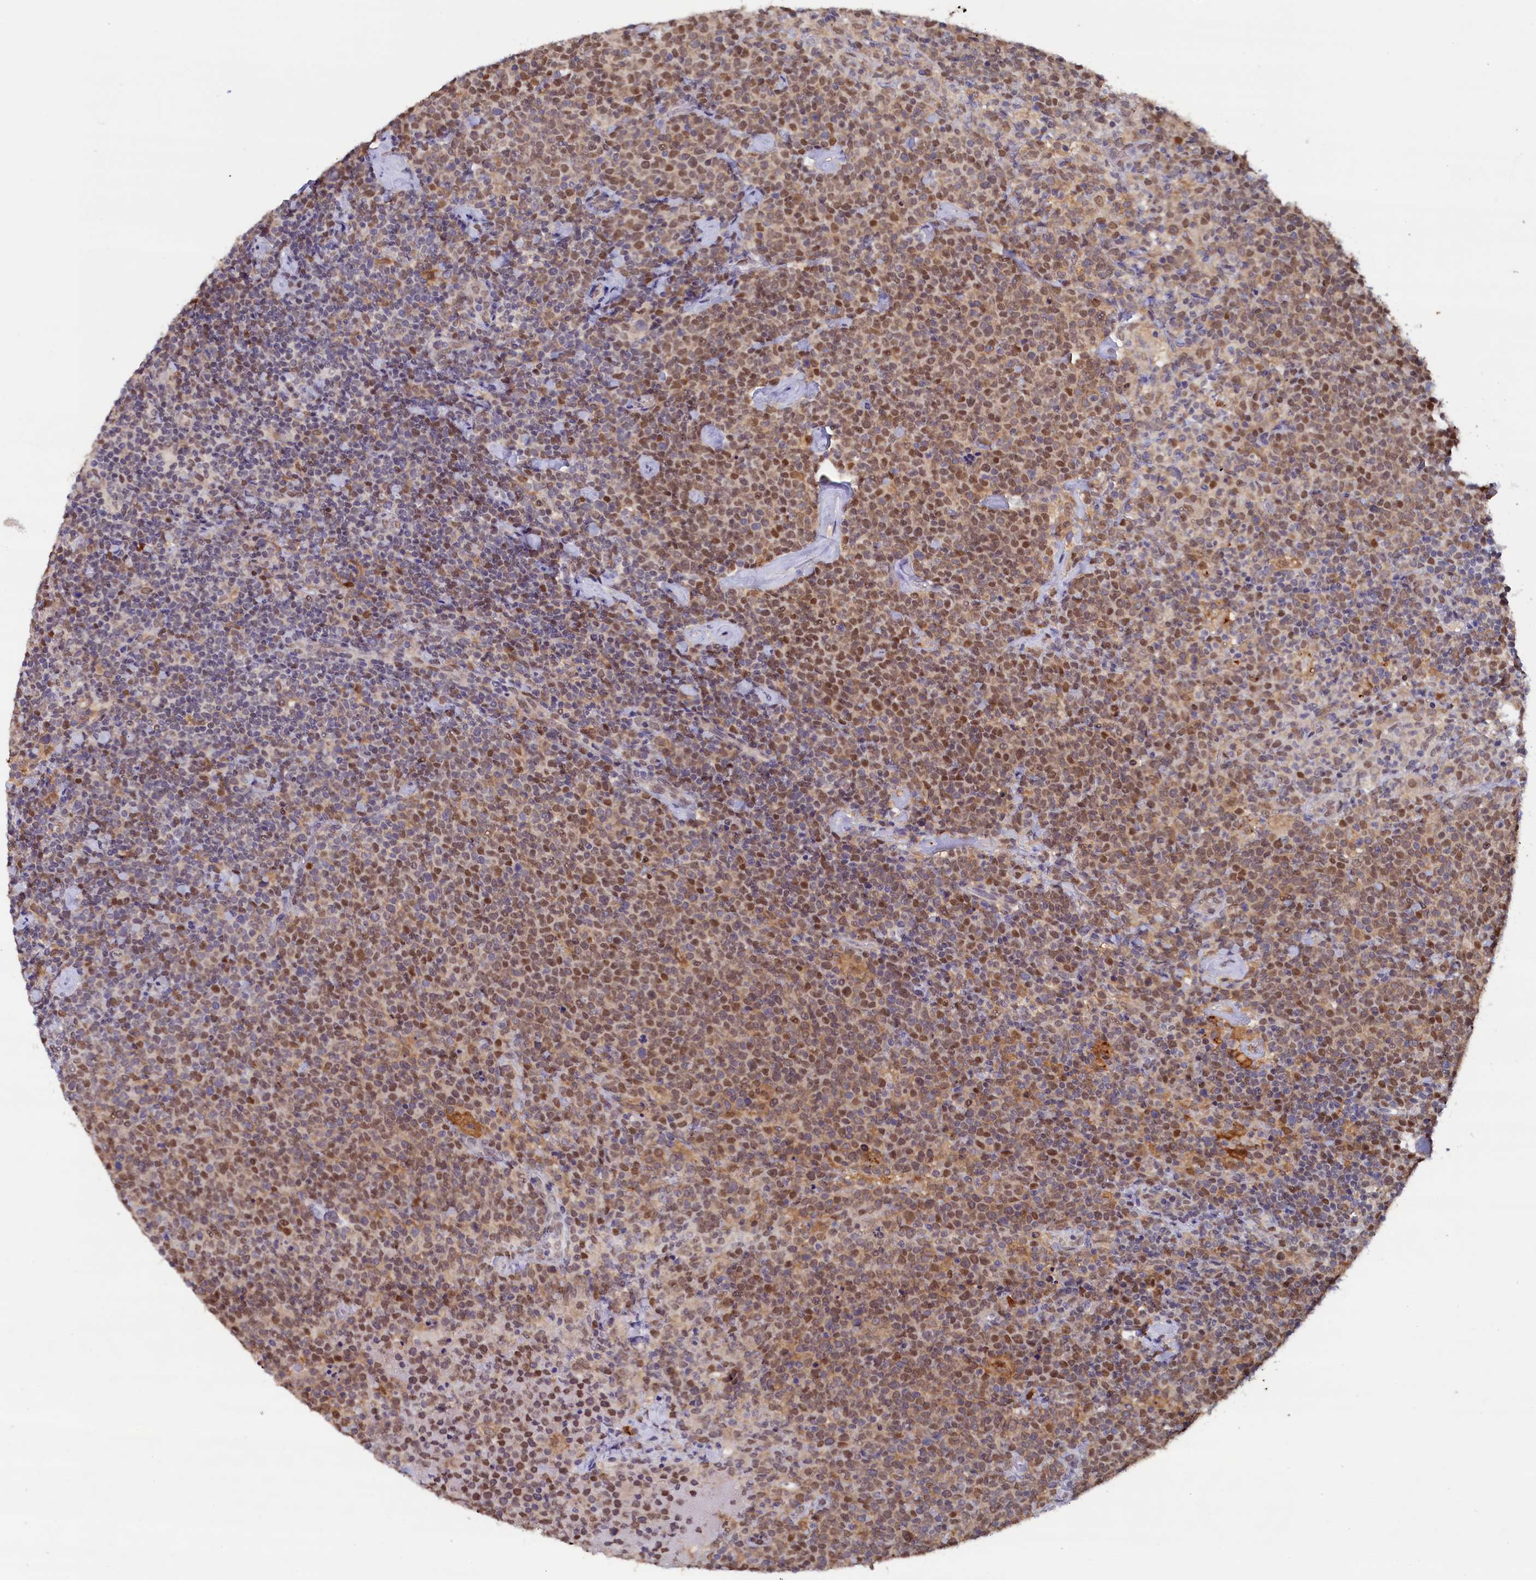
{"staining": {"intensity": "moderate", "quantity": "25%-75%", "location": "nuclear"}, "tissue": "lymphoma", "cell_type": "Tumor cells", "image_type": "cancer", "snomed": [{"axis": "morphology", "description": "Malignant lymphoma, non-Hodgkin's type, High grade"}, {"axis": "topography", "description": "Lymph node"}], "caption": "Lymphoma stained with a brown dye exhibits moderate nuclear positive positivity in about 25%-75% of tumor cells.", "gene": "AHCY", "patient": {"sex": "male", "age": 61}}